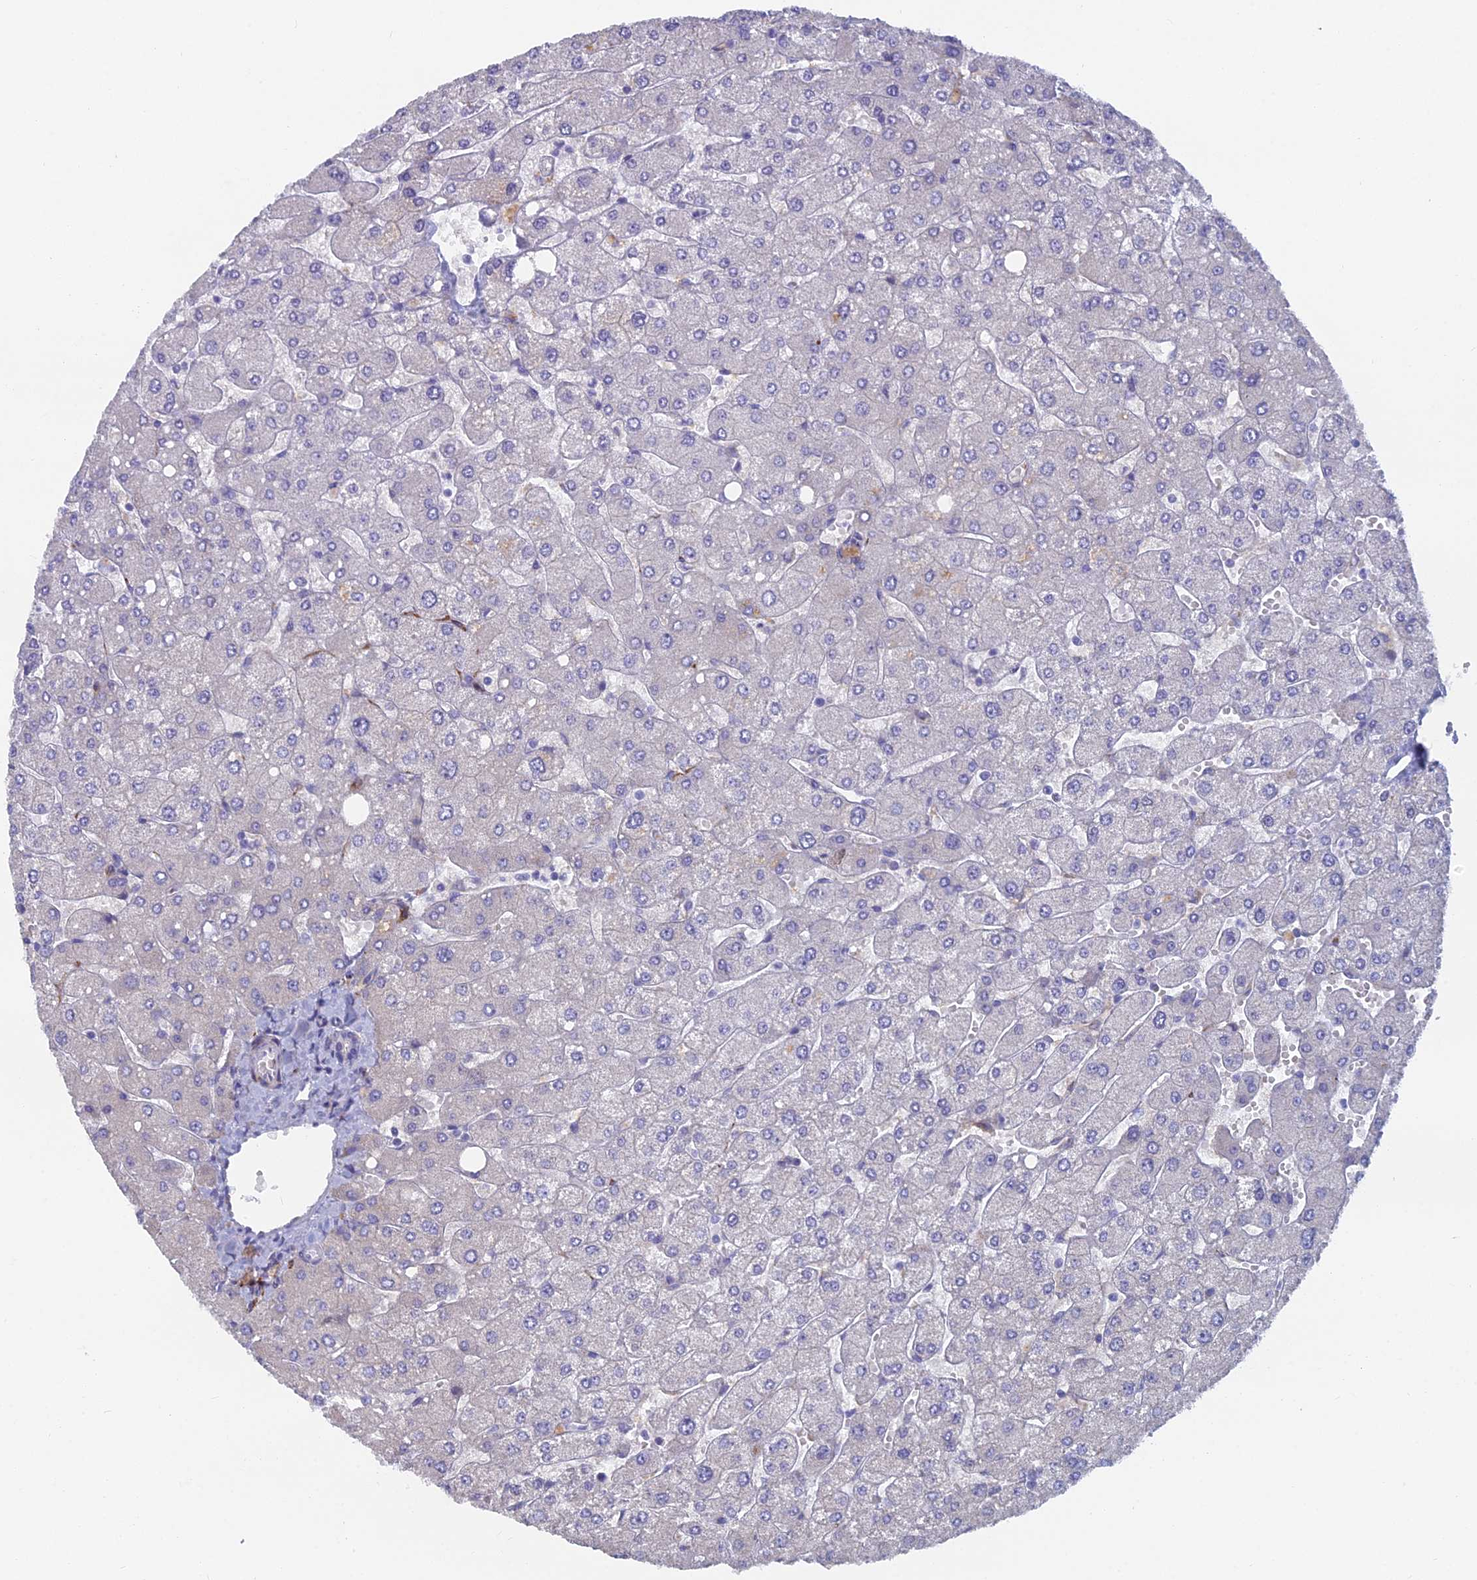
{"staining": {"intensity": "negative", "quantity": "none", "location": "none"}, "tissue": "liver", "cell_type": "Cholangiocytes", "image_type": "normal", "snomed": [{"axis": "morphology", "description": "Normal tissue, NOS"}, {"axis": "topography", "description": "Liver"}], "caption": "There is no significant staining in cholangiocytes of liver.", "gene": "B9D2", "patient": {"sex": "male", "age": 55}}